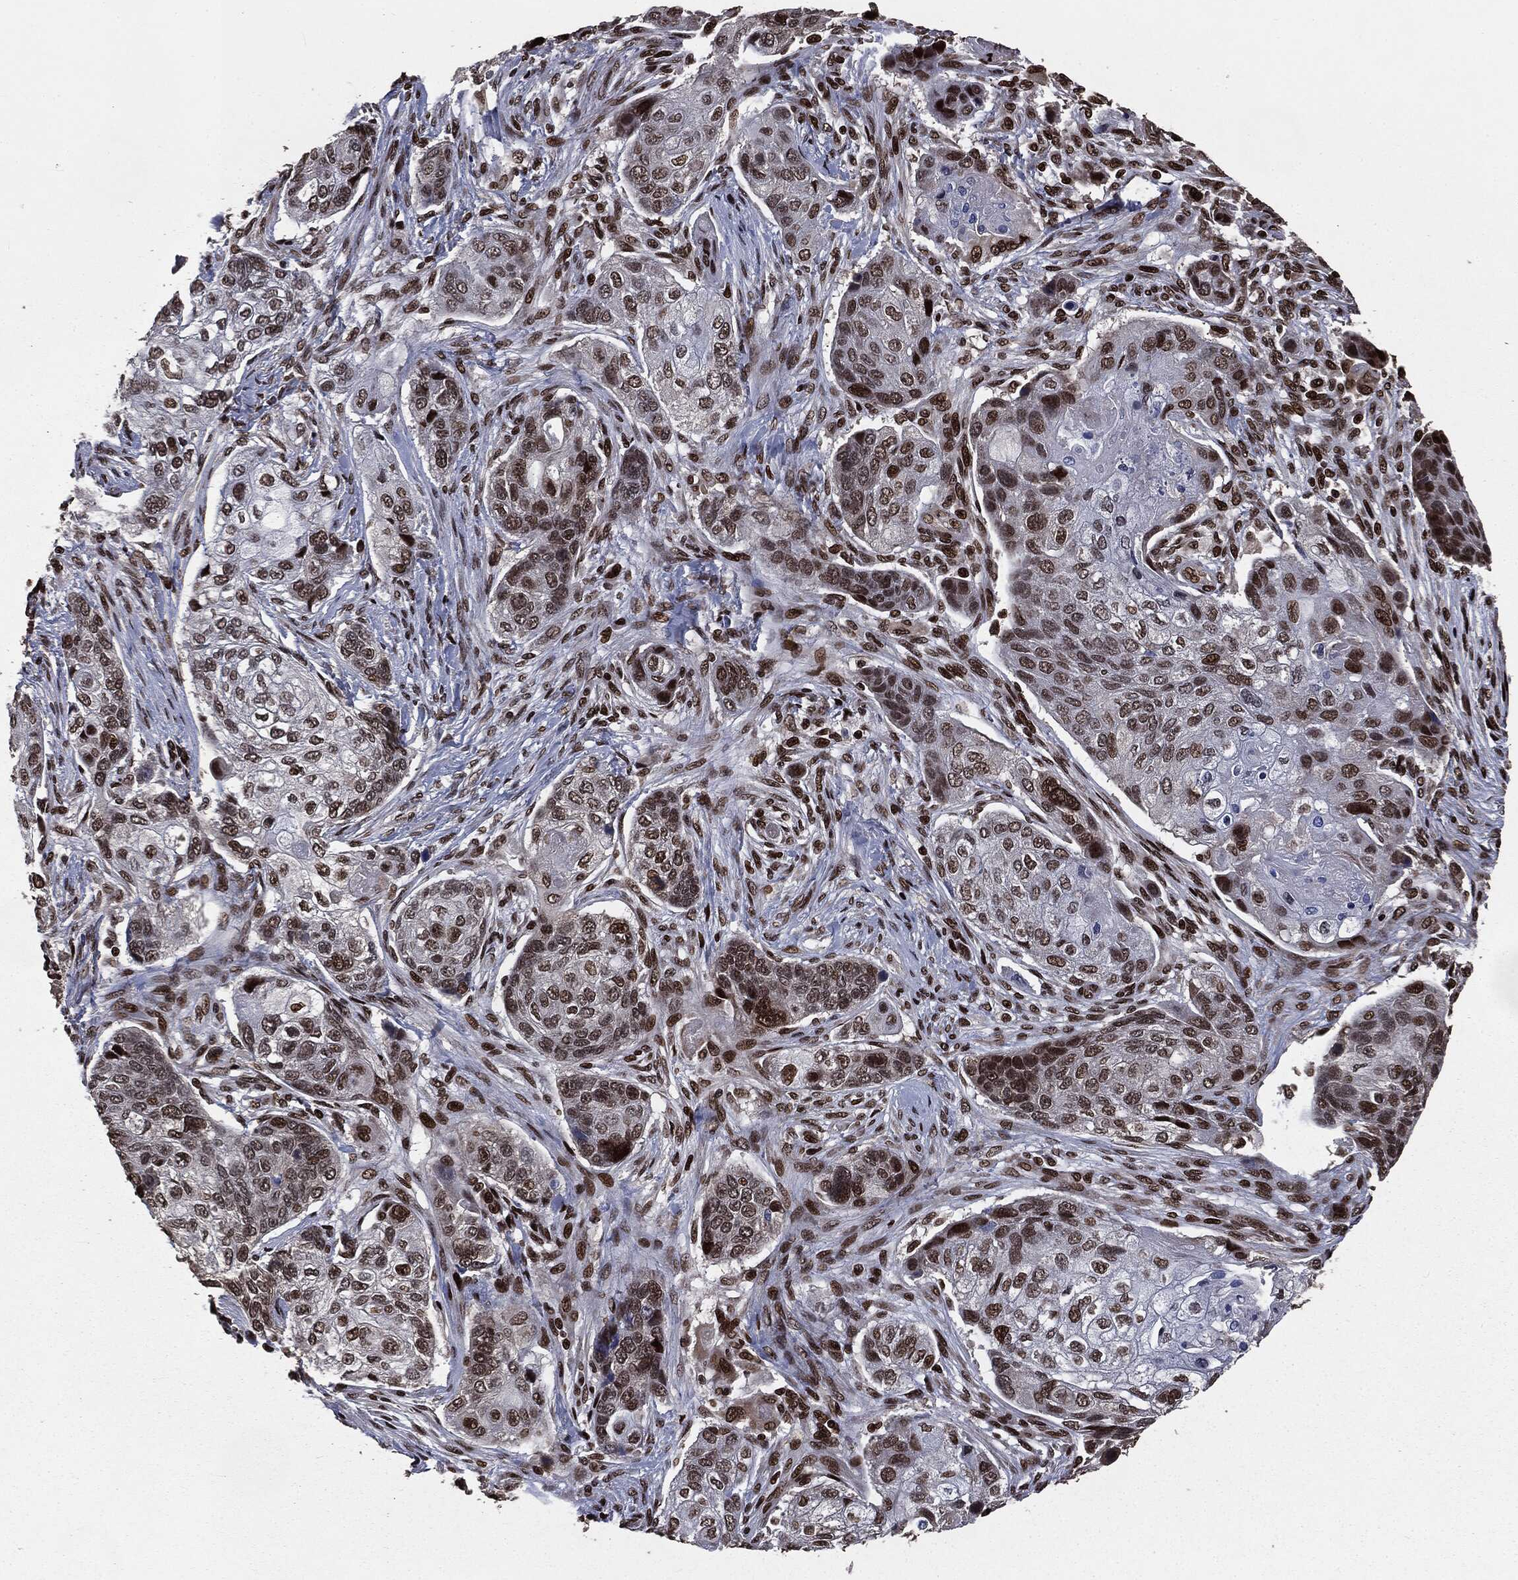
{"staining": {"intensity": "strong", "quantity": "25%-75%", "location": "nuclear"}, "tissue": "lung cancer", "cell_type": "Tumor cells", "image_type": "cancer", "snomed": [{"axis": "morphology", "description": "Normal tissue, NOS"}, {"axis": "morphology", "description": "Squamous cell carcinoma, NOS"}, {"axis": "topography", "description": "Bronchus"}, {"axis": "topography", "description": "Lung"}], "caption": "This histopathology image displays immunohistochemistry (IHC) staining of human lung cancer (squamous cell carcinoma), with high strong nuclear staining in about 25%-75% of tumor cells.", "gene": "DVL2", "patient": {"sex": "male", "age": 69}}